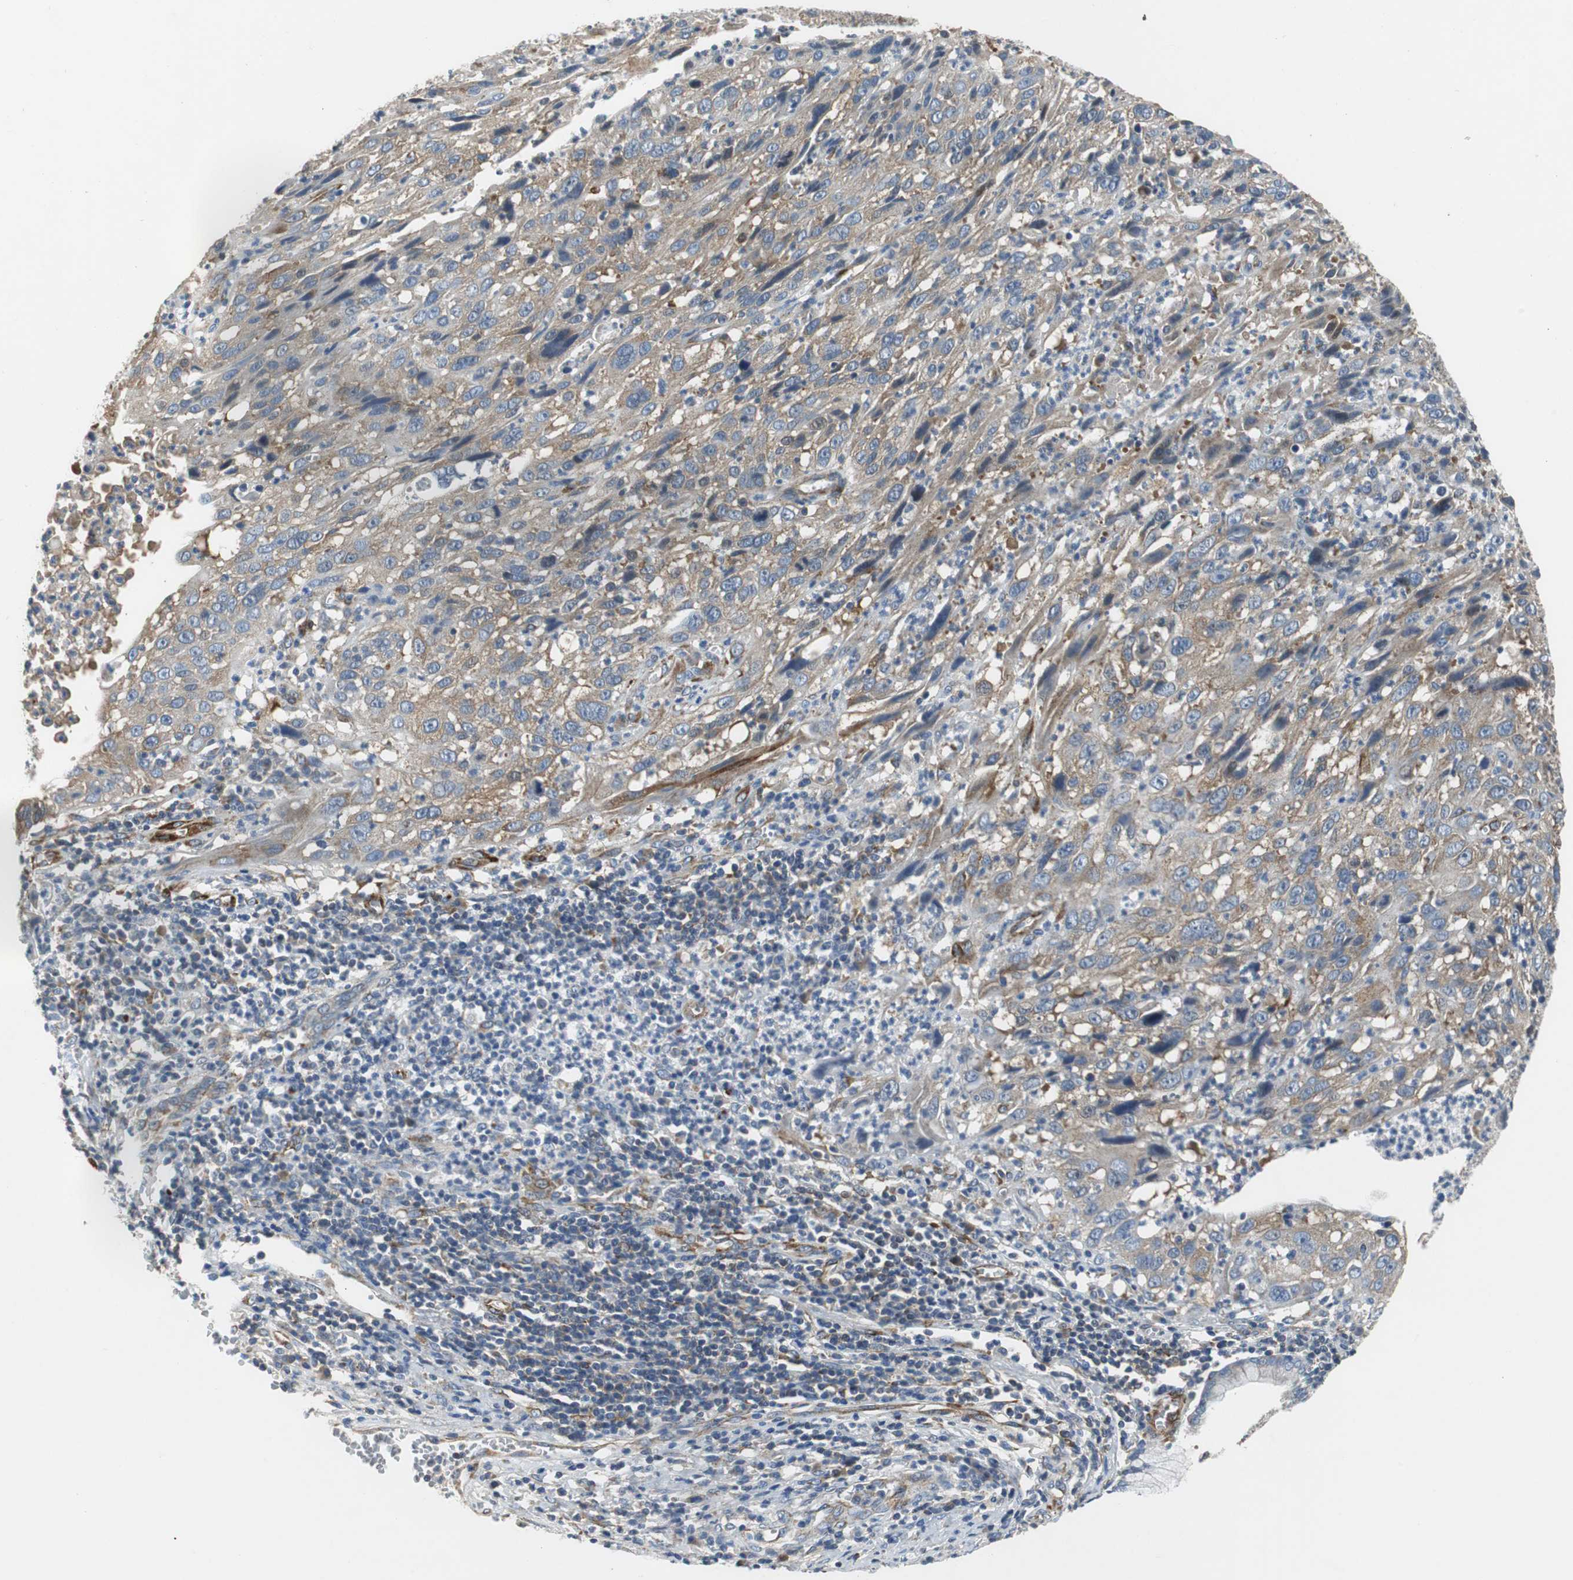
{"staining": {"intensity": "moderate", "quantity": ">75%", "location": "cytoplasmic/membranous"}, "tissue": "cervical cancer", "cell_type": "Tumor cells", "image_type": "cancer", "snomed": [{"axis": "morphology", "description": "Squamous cell carcinoma, NOS"}, {"axis": "topography", "description": "Cervix"}], "caption": "Immunohistochemical staining of human cervical squamous cell carcinoma displays moderate cytoplasmic/membranous protein positivity in about >75% of tumor cells.", "gene": "ISCU", "patient": {"sex": "female", "age": 32}}